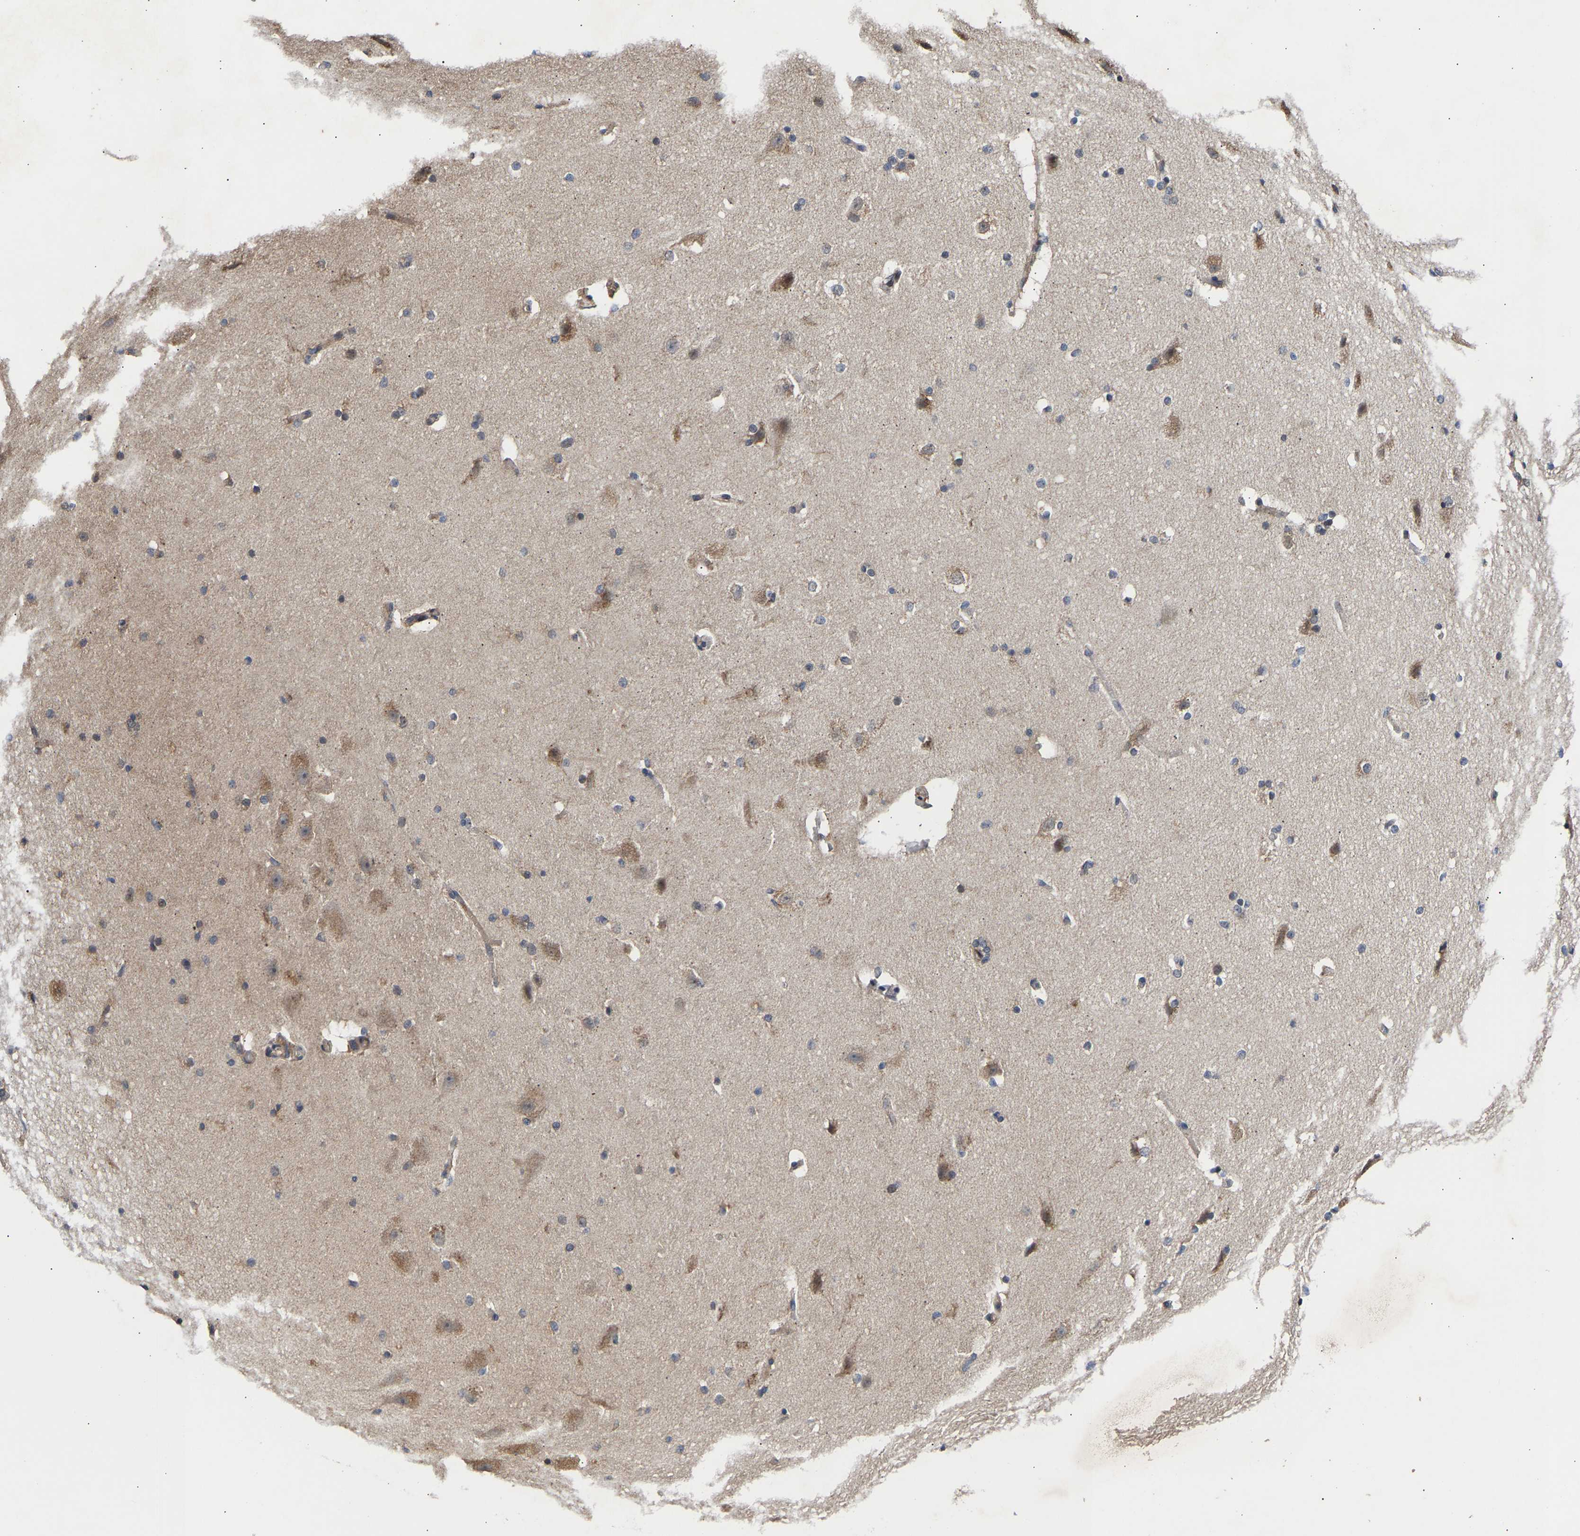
{"staining": {"intensity": "weak", "quantity": "25%-75%", "location": "cytoplasmic/membranous"}, "tissue": "cerebral cortex", "cell_type": "Endothelial cells", "image_type": "normal", "snomed": [{"axis": "morphology", "description": "Normal tissue, NOS"}, {"axis": "topography", "description": "Cerebral cortex"}, {"axis": "topography", "description": "Hippocampus"}], "caption": "The image exhibits immunohistochemical staining of normal cerebral cortex. There is weak cytoplasmic/membranous positivity is seen in approximately 25%-75% of endothelial cells.", "gene": "KASH5", "patient": {"sex": "female", "age": 19}}